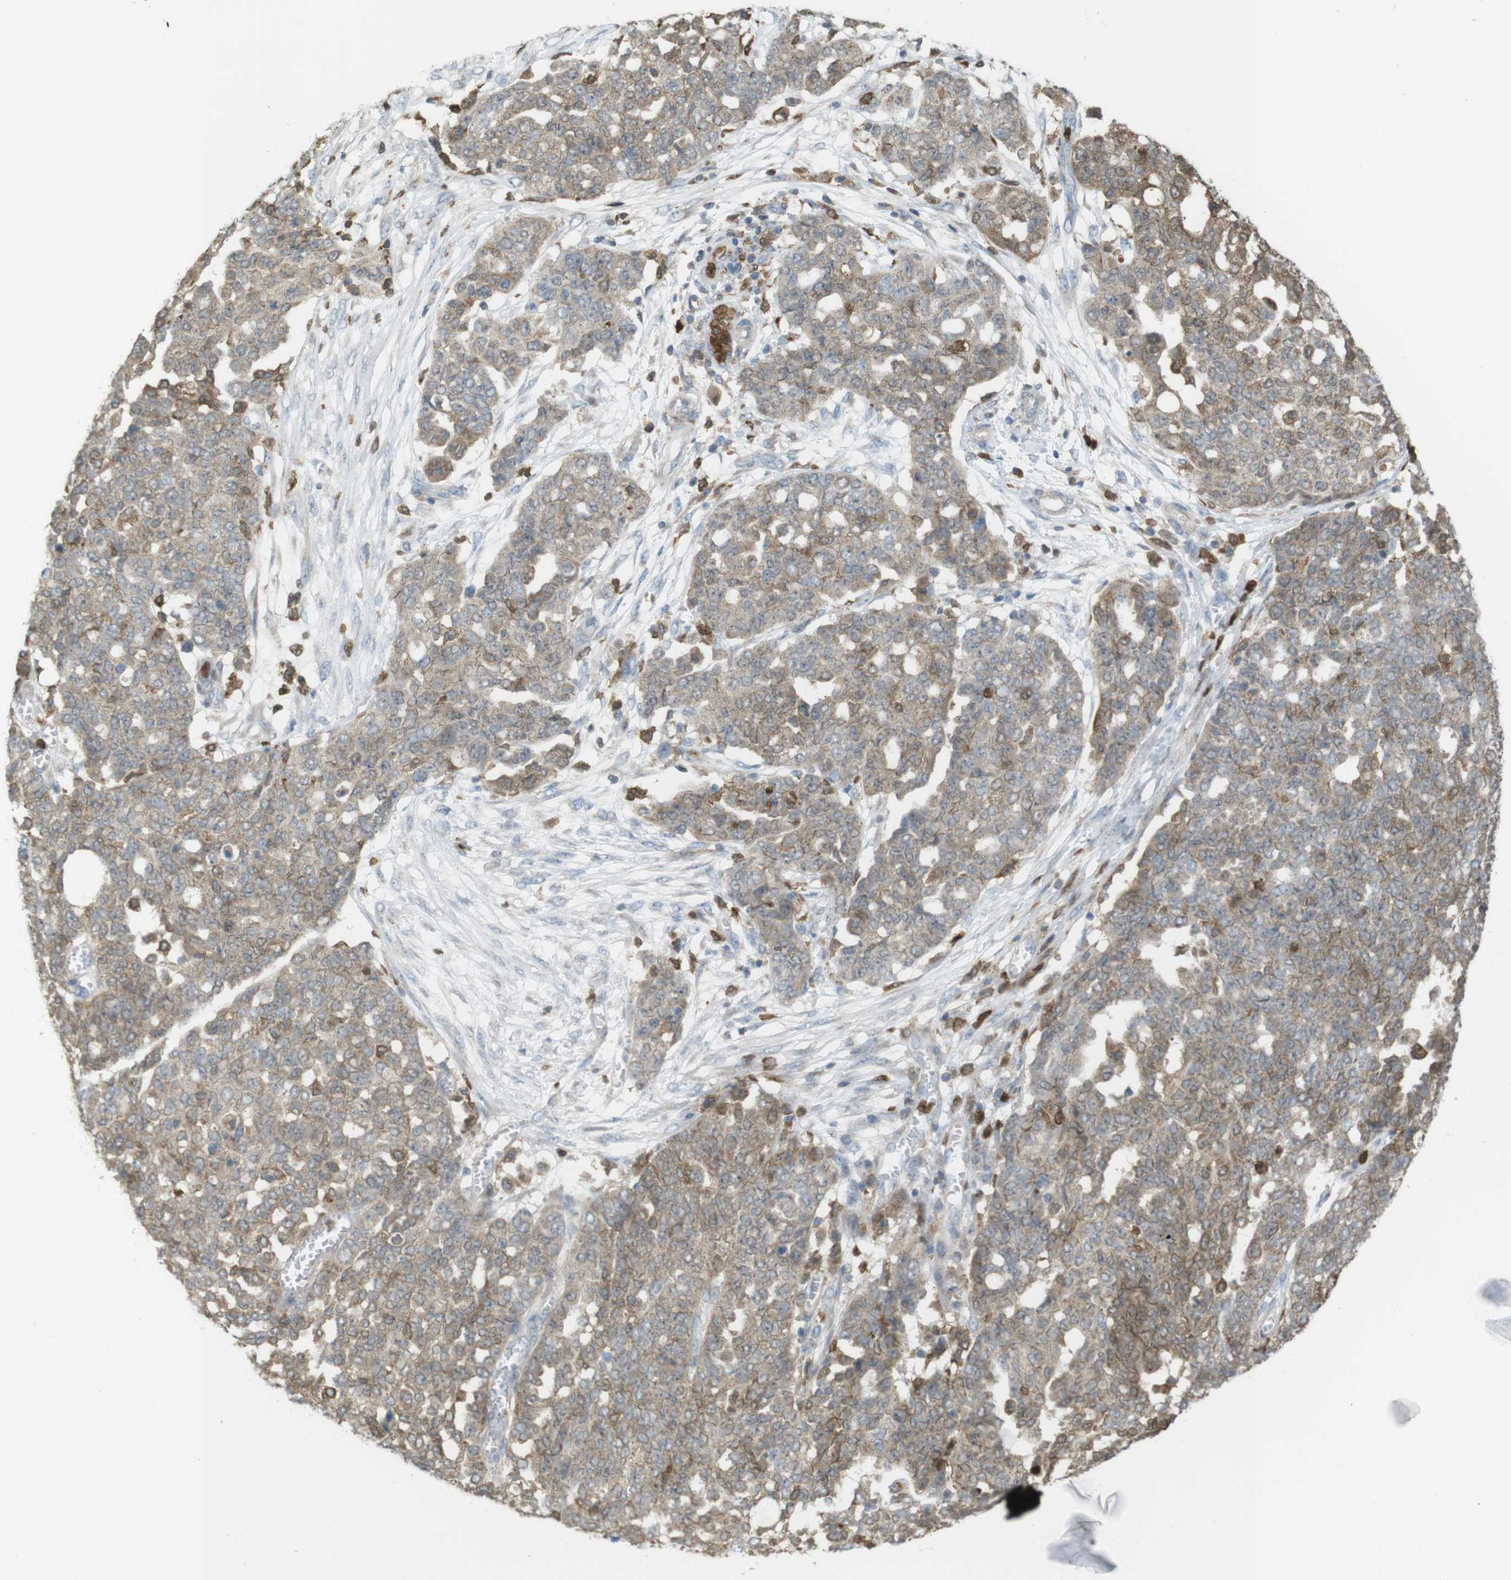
{"staining": {"intensity": "weak", "quantity": ">75%", "location": "cytoplasmic/membranous"}, "tissue": "ovarian cancer", "cell_type": "Tumor cells", "image_type": "cancer", "snomed": [{"axis": "morphology", "description": "Cystadenocarcinoma, serous, NOS"}, {"axis": "topography", "description": "Soft tissue"}, {"axis": "topography", "description": "Ovary"}], "caption": "Immunohistochemistry photomicrograph of neoplastic tissue: human ovarian cancer (serous cystadenocarcinoma) stained using immunohistochemistry (IHC) shows low levels of weak protein expression localized specifically in the cytoplasmic/membranous of tumor cells, appearing as a cytoplasmic/membranous brown color.", "gene": "PRKCD", "patient": {"sex": "female", "age": 57}}